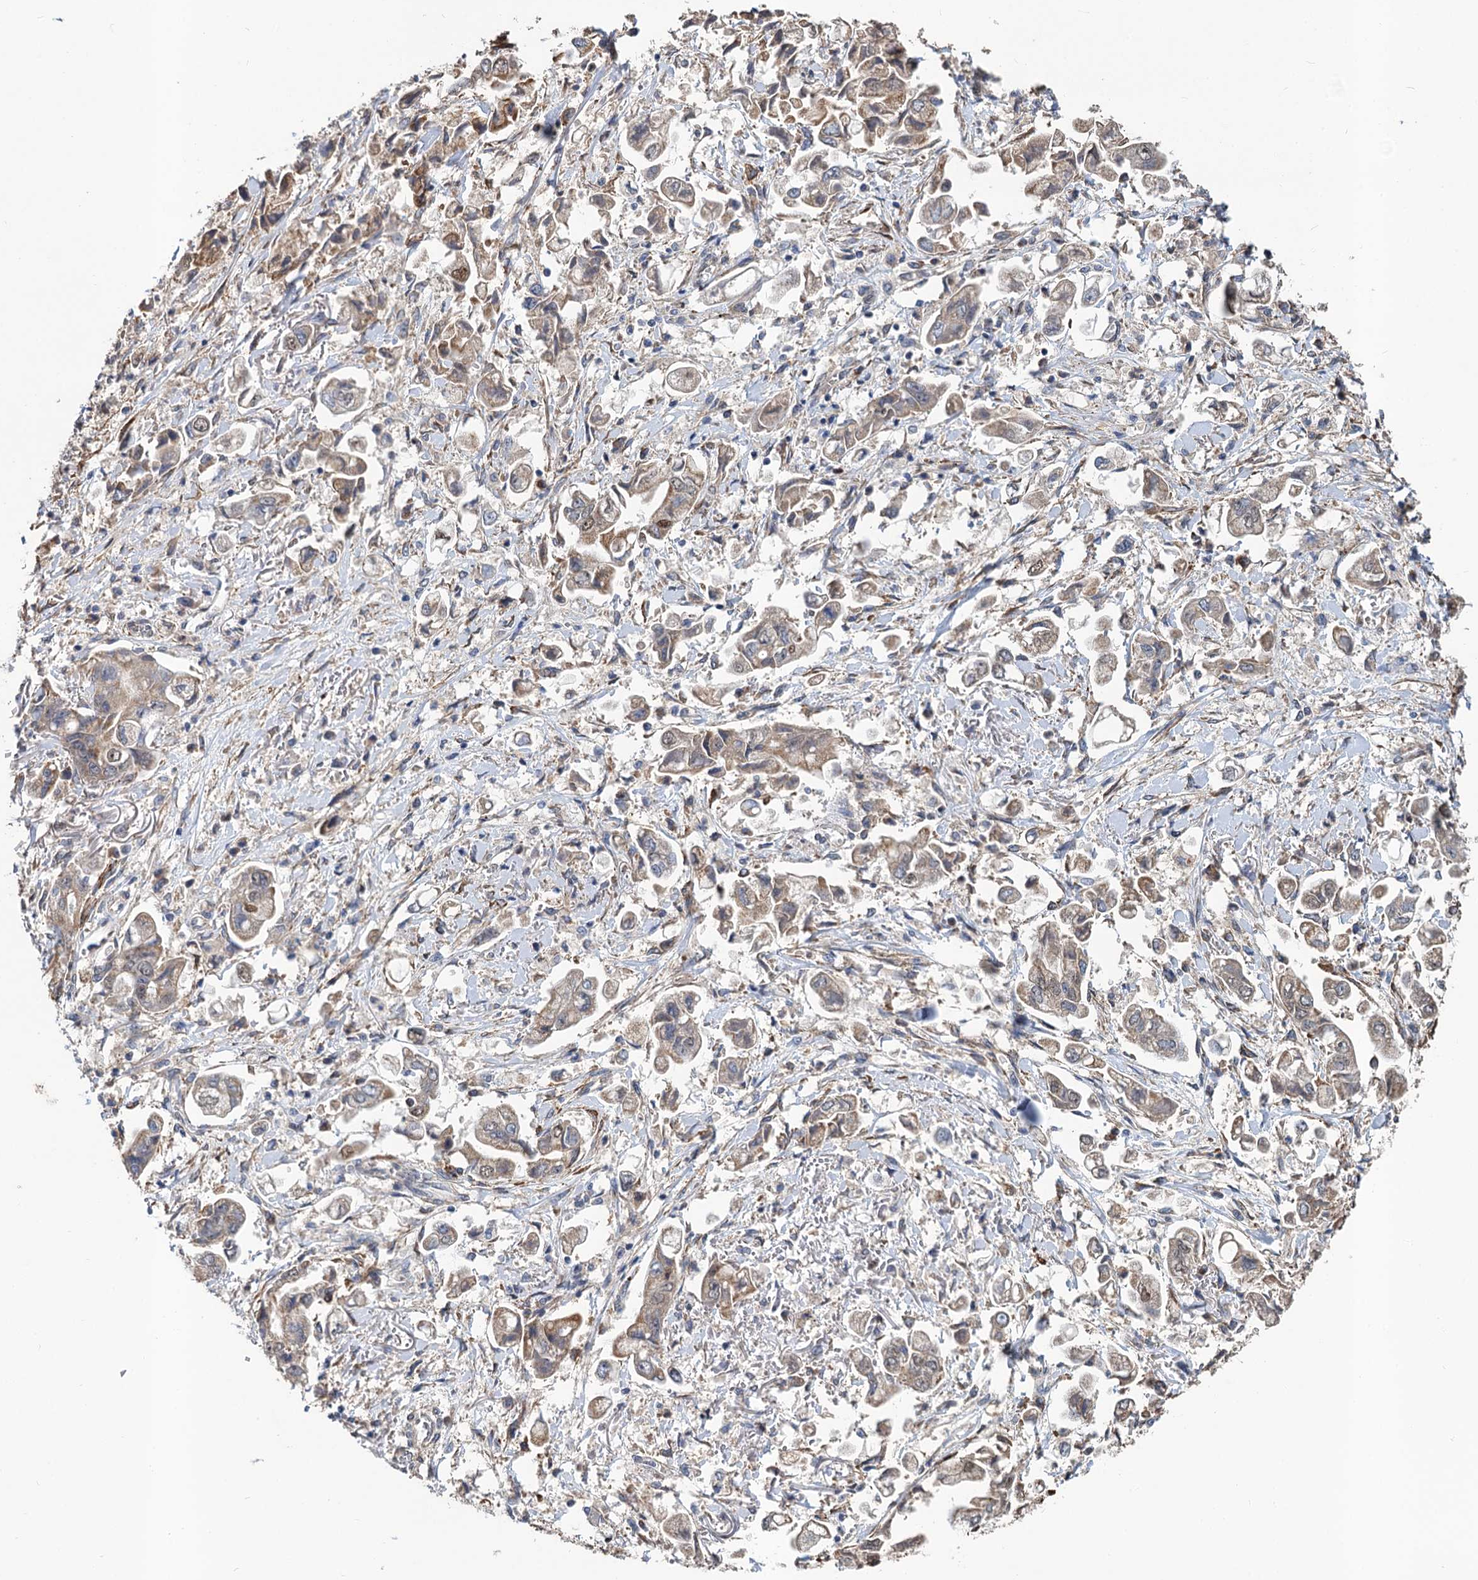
{"staining": {"intensity": "weak", "quantity": ">75%", "location": "cytoplasmic/membranous"}, "tissue": "stomach cancer", "cell_type": "Tumor cells", "image_type": "cancer", "snomed": [{"axis": "morphology", "description": "Adenocarcinoma, NOS"}, {"axis": "topography", "description": "Stomach"}], "caption": "Brown immunohistochemical staining in human stomach cancer (adenocarcinoma) shows weak cytoplasmic/membranous expression in approximately >75% of tumor cells.", "gene": "ALKBH7", "patient": {"sex": "male", "age": 62}}